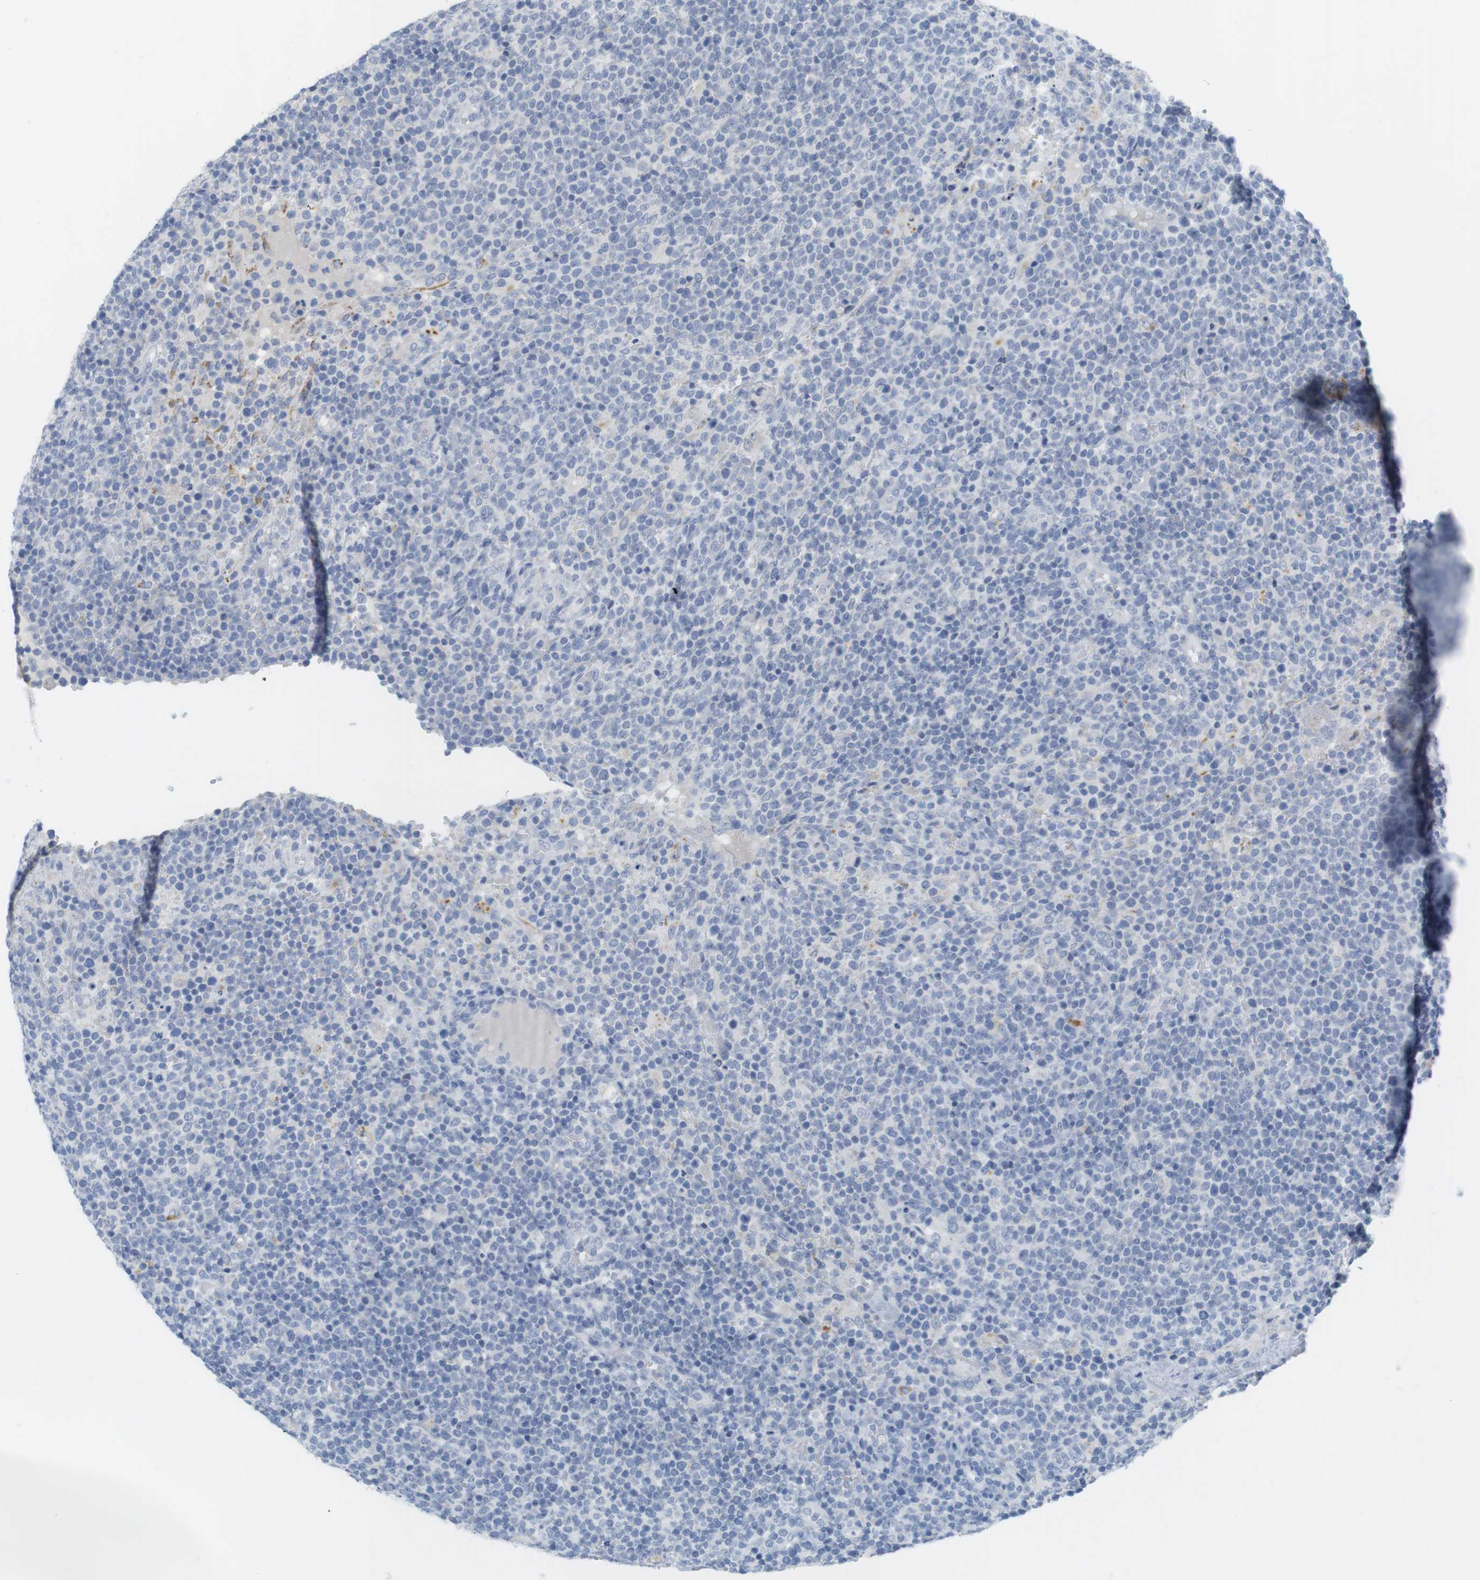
{"staining": {"intensity": "negative", "quantity": "none", "location": "none"}, "tissue": "lymphoma", "cell_type": "Tumor cells", "image_type": "cancer", "snomed": [{"axis": "morphology", "description": "Malignant lymphoma, non-Hodgkin's type, High grade"}, {"axis": "topography", "description": "Lymph node"}], "caption": "The image demonstrates no staining of tumor cells in malignant lymphoma, non-Hodgkin's type (high-grade).", "gene": "YIPF1", "patient": {"sex": "male", "age": 61}}